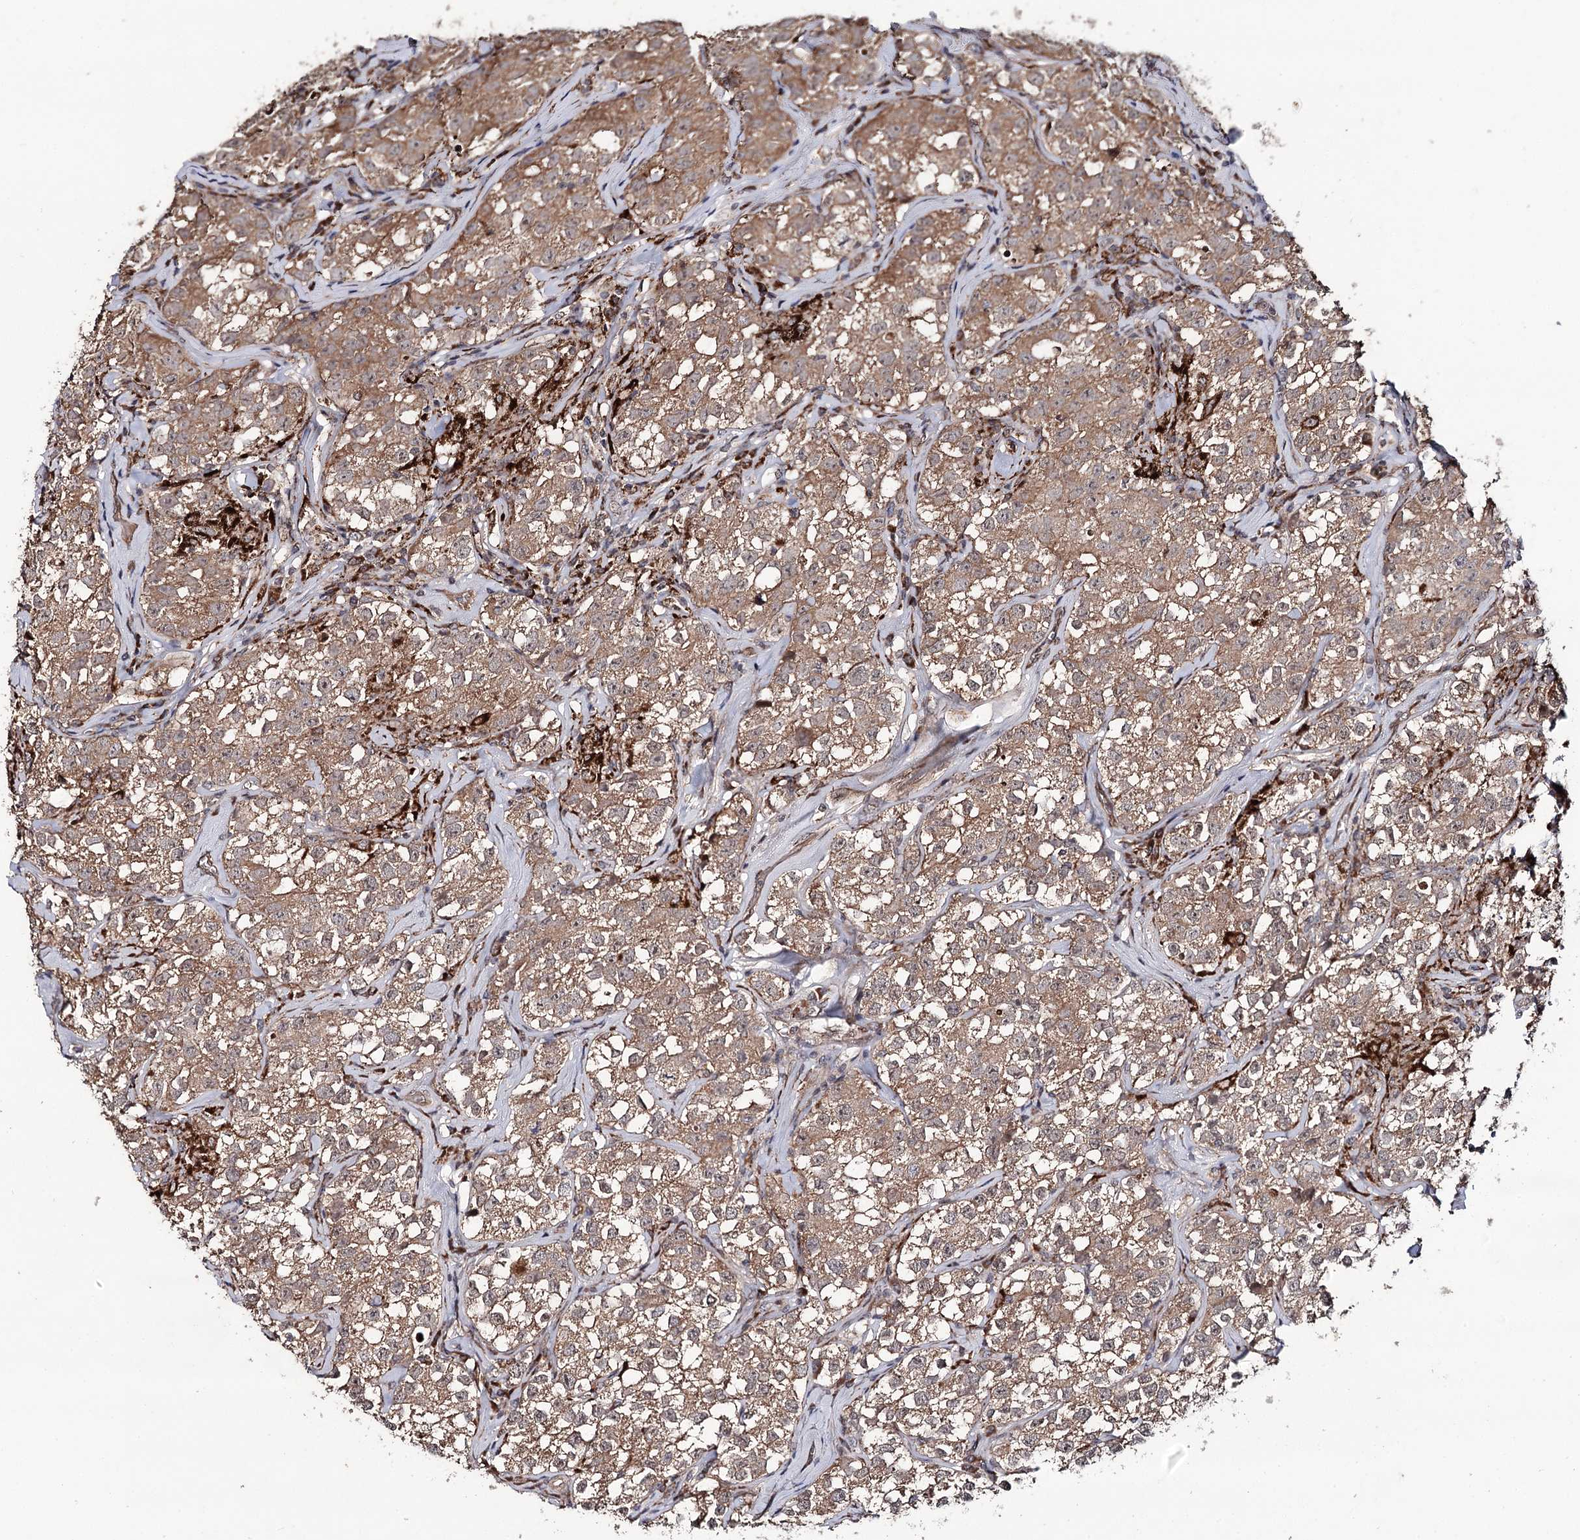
{"staining": {"intensity": "moderate", "quantity": ">75%", "location": "cytoplasmic/membranous"}, "tissue": "testis cancer", "cell_type": "Tumor cells", "image_type": "cancer", "snomed": [{"axis": "morphology", "description": "Seminoma, NOS"}, {"axis": "morphology", "description": "Carcinoma, Embryonal, NOS"}, {"axis": "topography", "description": "Testis"}], "caption": "Protein expression analysis of seminoma (testis) shows moderate cytoplasmic/membranous expression in about >75% of tumor cells.", "gene": "MSANTD2", "patient": {"sex": "male", "age": 43}}